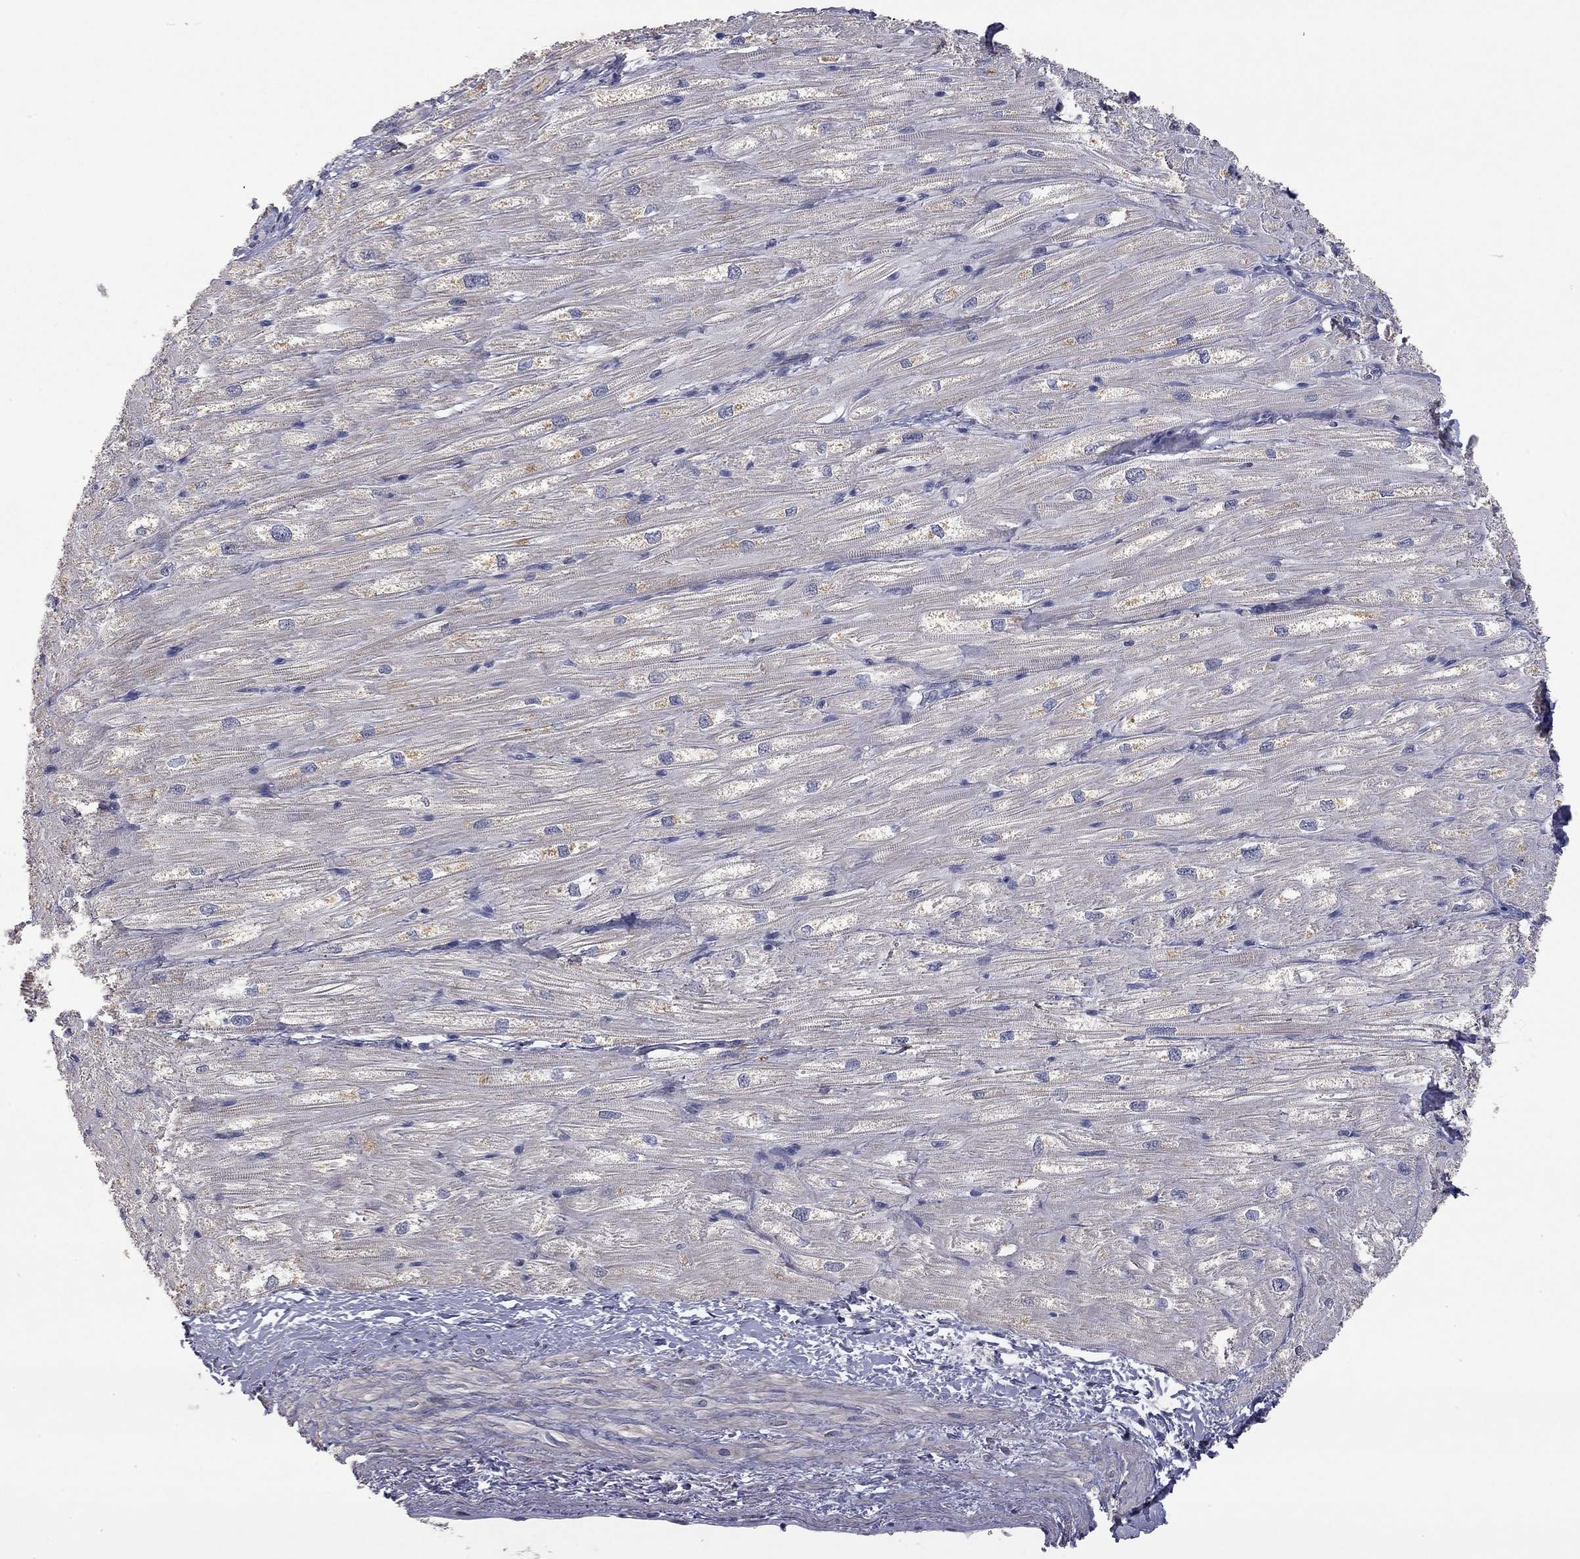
{"staining": {"intensity": "negative", "quantity": "none", "location": "none"}, "tissue": "heart muscle", "cell_type": "Cardiomyocytes", "image_type": "normal", "snomed": [{"axis": "morphology", "description": "Normal tissue, NOS"}, {"axis": "topography", "description": "Heart"}], "caption": "IHC of normal heart muscle displays no positivity in cardiomyocytes. (DAB (3,3'-diaminobenzidine) immunohistochemistry (IHC) with hematoxylin counter stain).", "gene": "SYT12", "patient": {"sex": "male", "age": 57}}